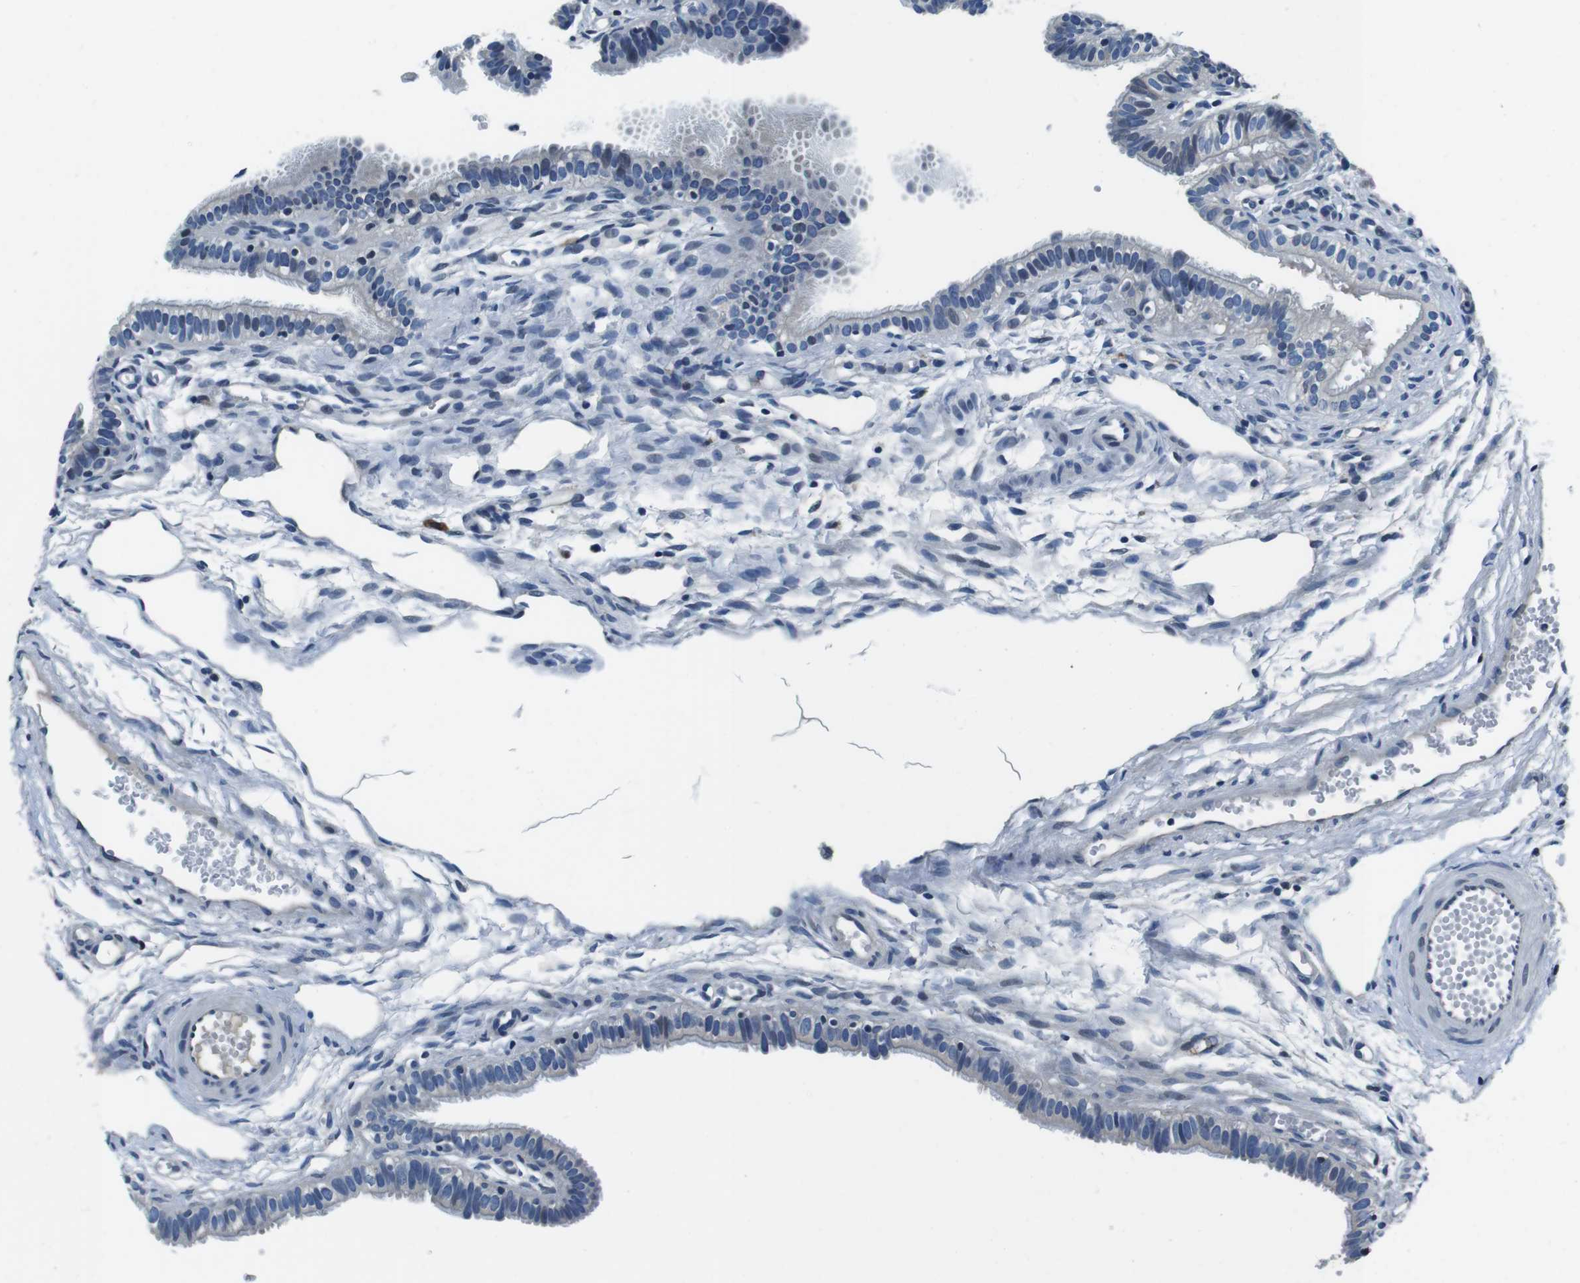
{"staining": {"intensity": "negative", "quantity": "none", "location": "none"}, "tissue": "fallopian tube", "cell_type": "Glandular cells", "image_type": "normal", "snomed": [{"axis": "morphology", "description": "Normal tissue, NOS"}, {"axis": "topography", "description": "Fallopian tube"}, {"axis": "topography", "description": "Placenta"}], "caption": "Glandular cells show no significant expression in benign fallopian tube.", "gene": "KCNJ5", "patient": {"sex": "female", "age": 34}}